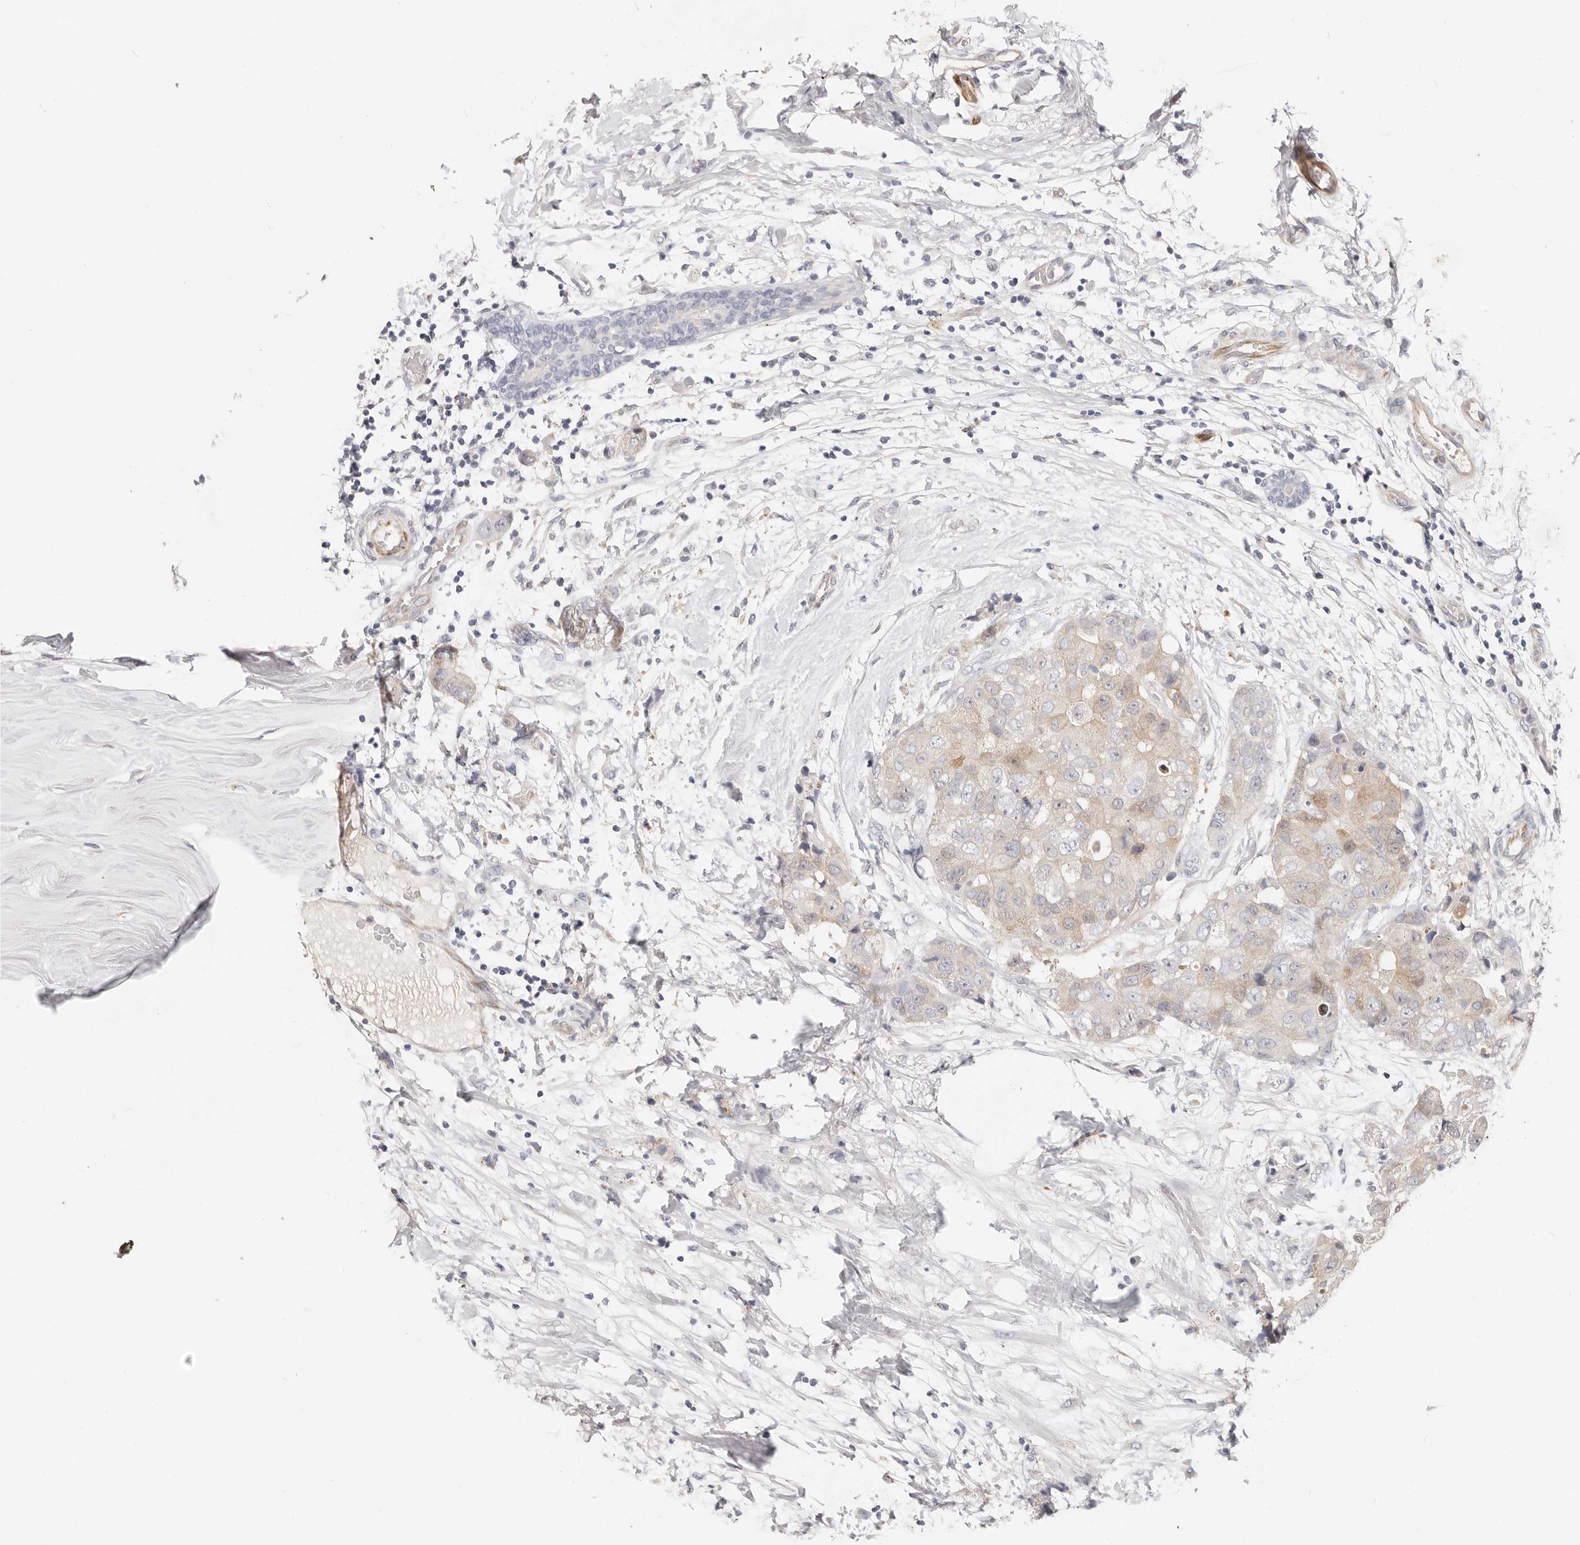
{"staining": {"intensity": "weak", "quantity": "<25%", "location": "cytoplasmic/membranous"}, "tissue": "breast cancer", "cell_type": "Tumor cells", "image_type": "cancer", "snomed": [{"axis": "morphology", "description": "Duct carcinoma"}, {"axis": "topography", "description": "Breast"}], "caption": "Immunohistochemistry histopathology image of neoplastic tissue: breast cancer stained with DAB (3,3'-diaminobenzidine) displays no significant protein positivity in tumor cells. (Stains: DAB immunohistochemistry with hematoxylin counter stain, Microscopy: brightfield microscopy at high magnification).", "gene": "ZRANB1", "patient": {"sex": "female", "age": 62}}